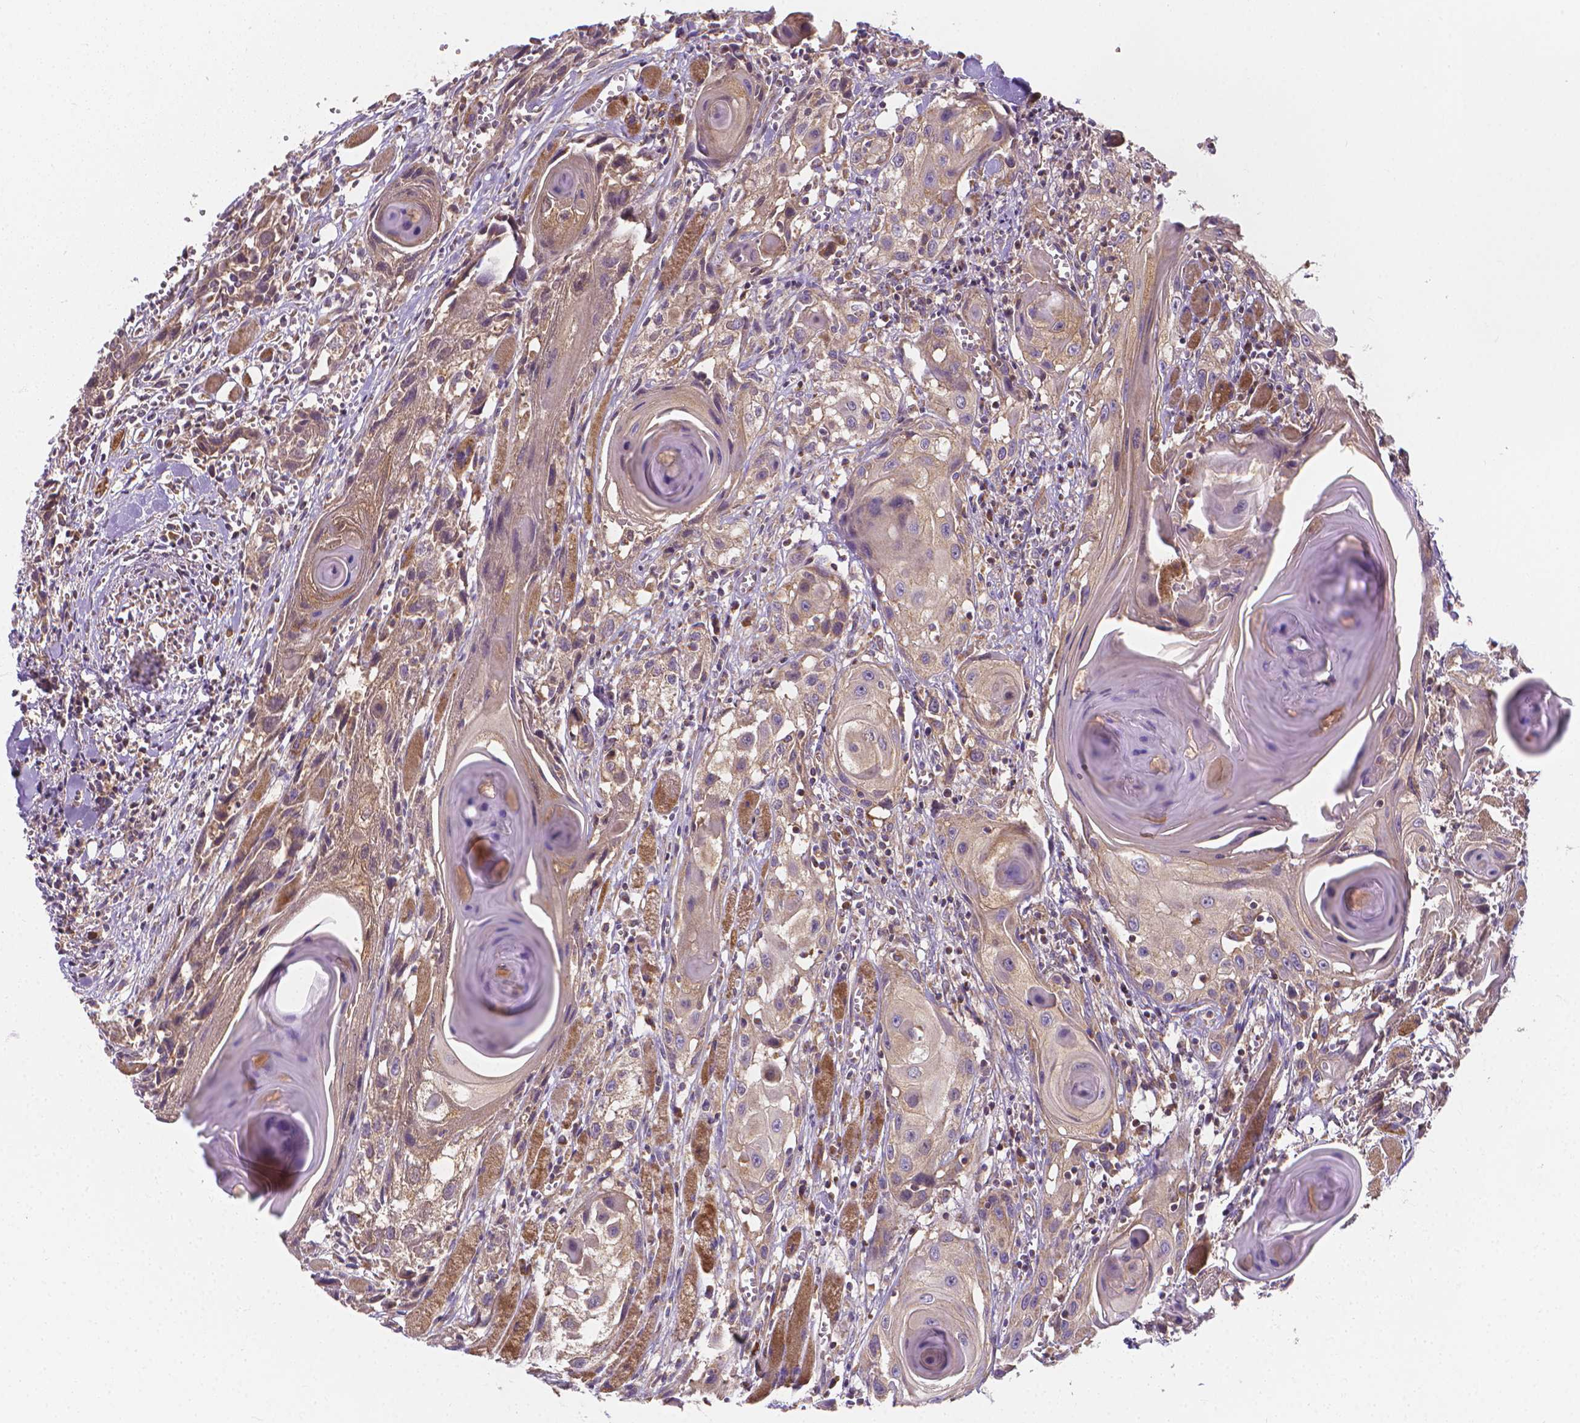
{"staining": {"intensity": "moderate", "quantity": "25%-75%", "location": "cytoplasmic/membranous"}, "tissue": "head and neck cancer", "cell_type": "Tumor cells", "image_type": "cancer", "snomed": [{"axis": "morphology", "description": "Squamous cell carcinoma, NOS"}, {"axis": "topography", "description": "Head-Neck"}], "caption": "Head and neck cancer tissue demonstrates moderate cytoplasmic/membranous expression in approximately 25%-75% of tumor cells (brown staining indicates protein expression, while blue staining denotes nuclei).", "gene": "SNCAIP", "patient": {"sex": "female", "age": 80}}